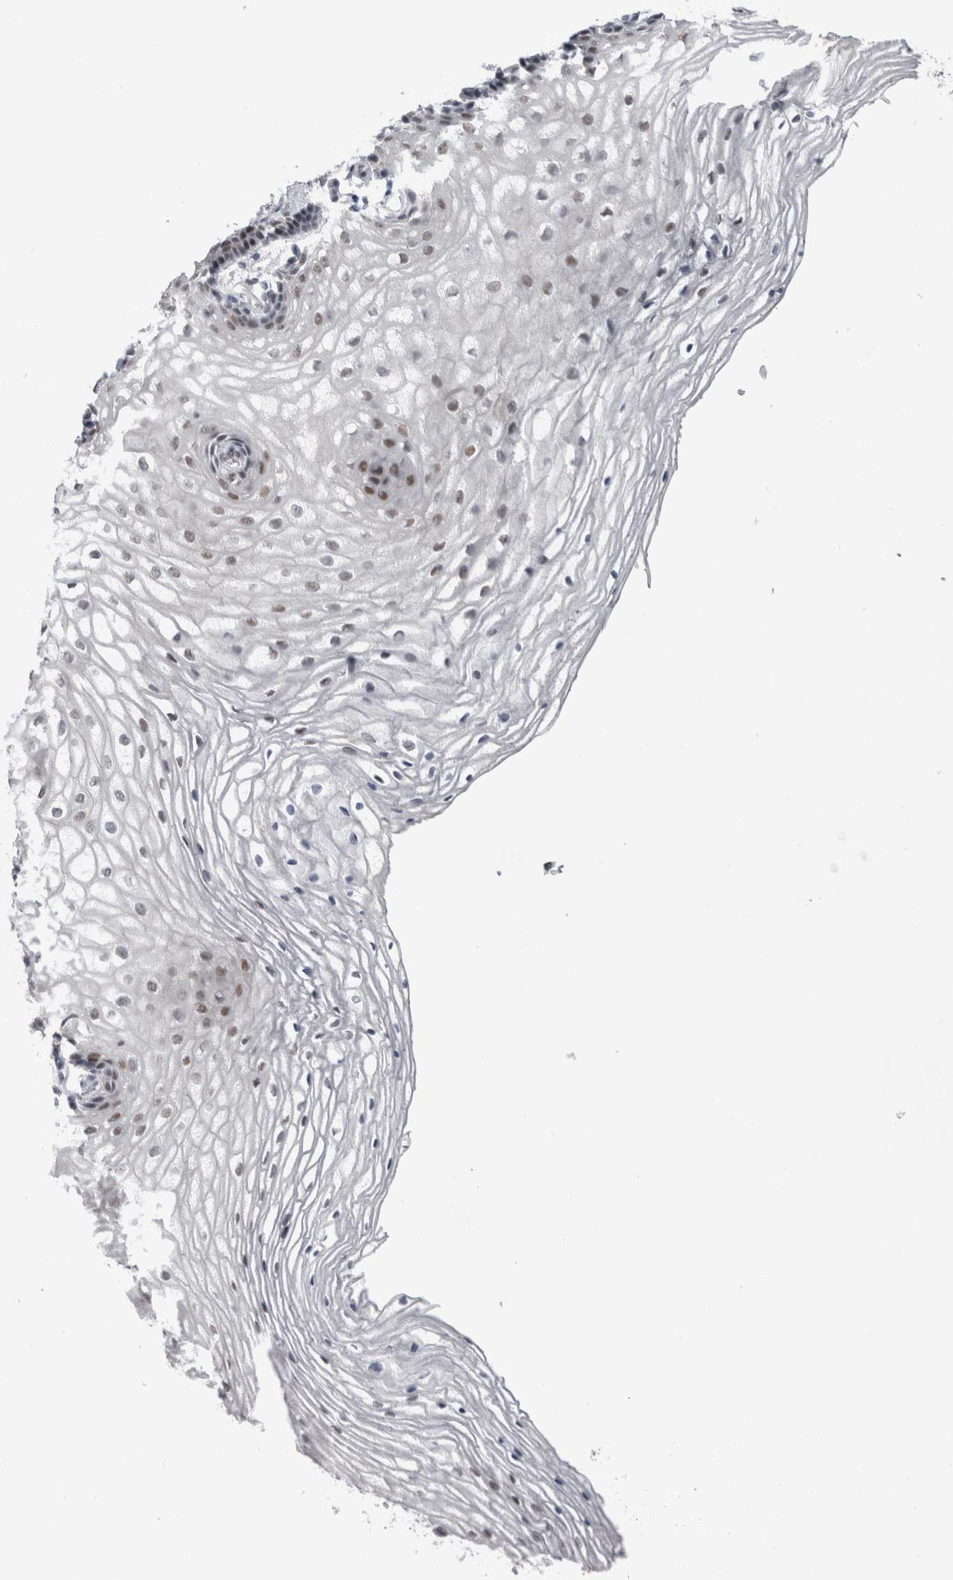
{"staining": {"intensity": "moderate", "quantity": "25%-75%", "location": "nuclear"}, "tissue": "vagina", "cell_type": "Squamous epithelial cells", "image_type": "normal", "snomed": [{"axis": "morphology", "description": "Normal tissue, NOS"}, {"axis": "topography", "description": "Vagina"}], "caption": "The immunohistochemical stain shows moderate nuclear expression in squamous epithelial cells of normal vagina.", "gene": "PSMB2", "patient": {"sex": "female", "age": 60}}